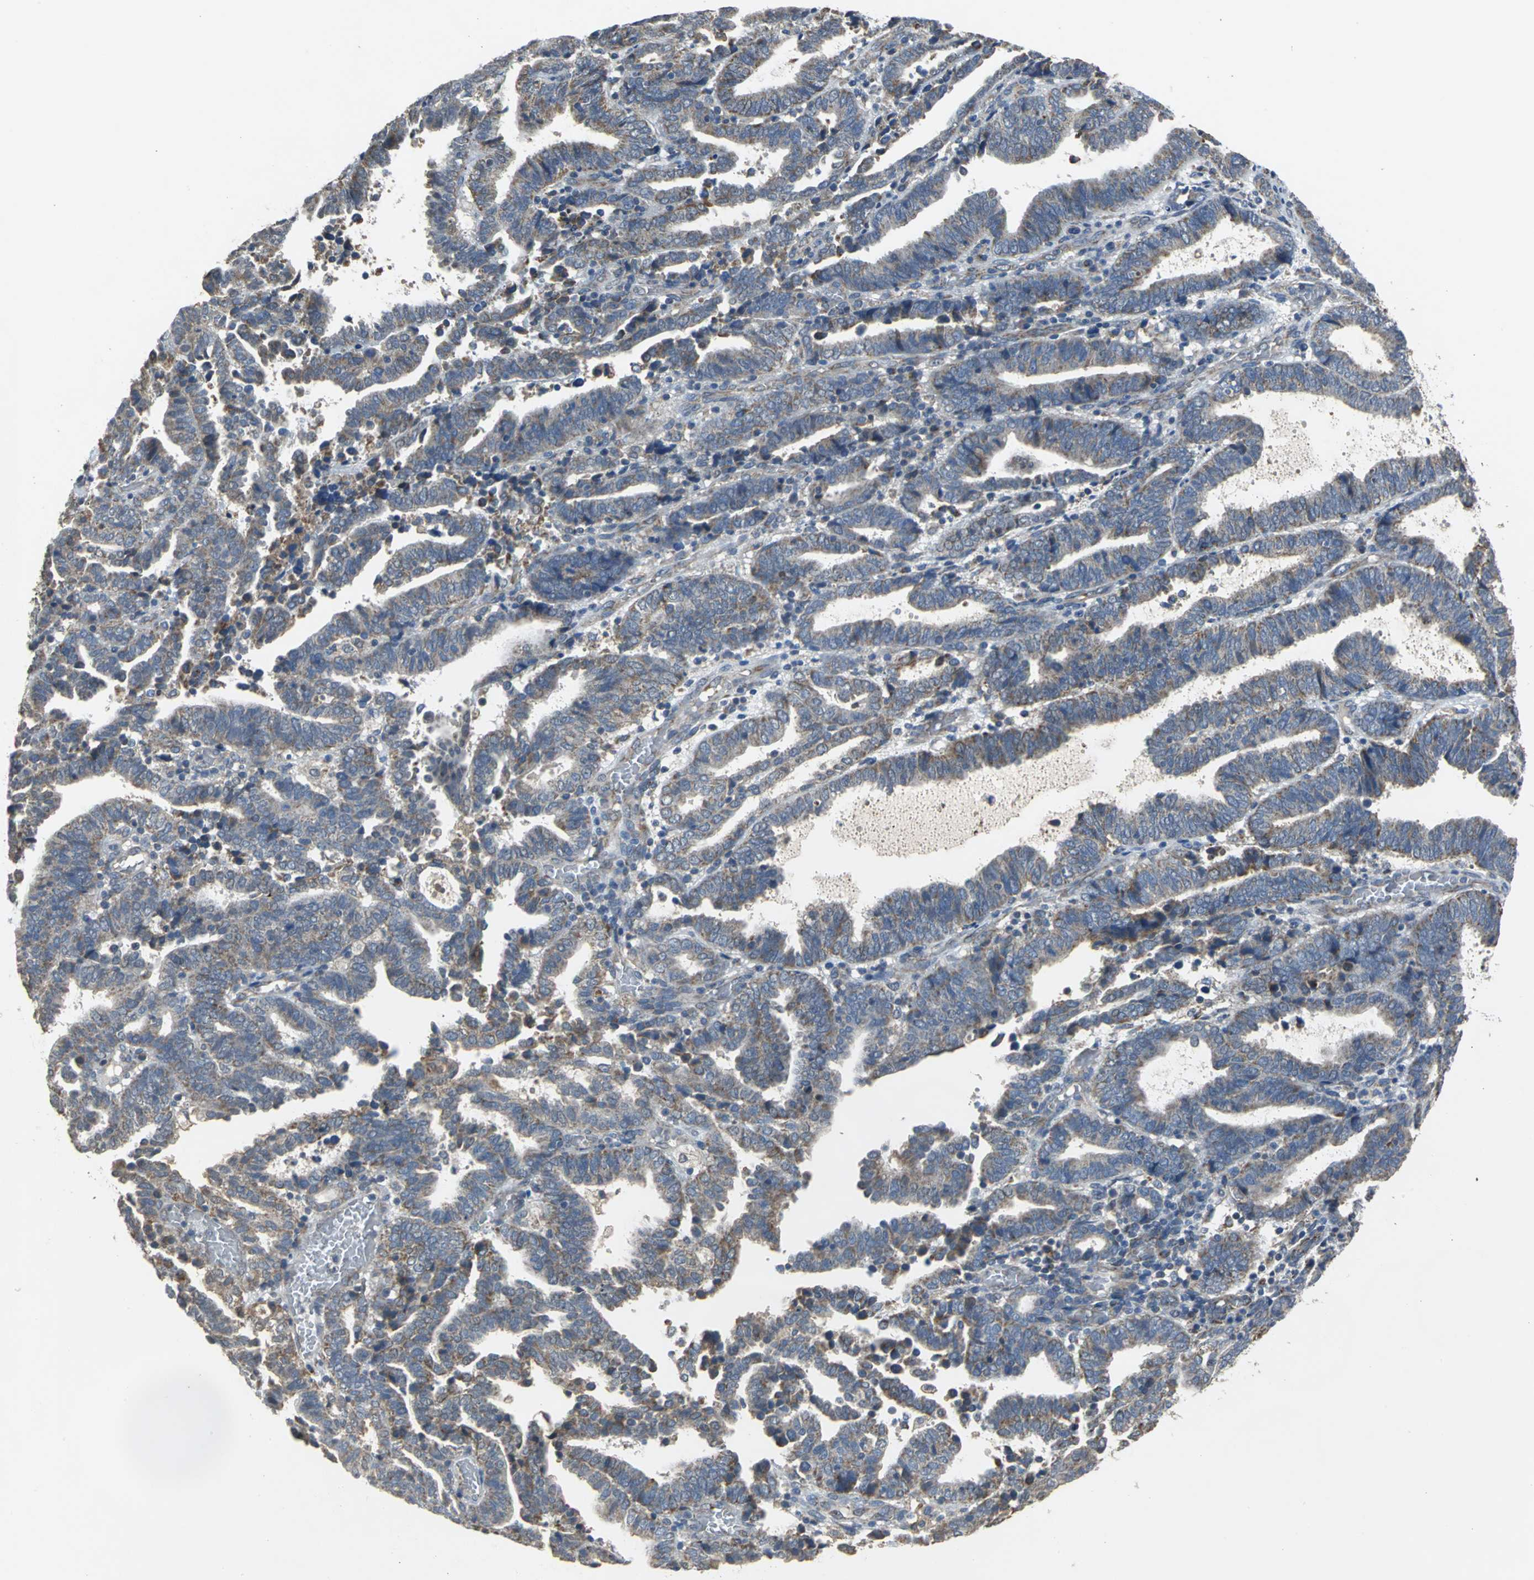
{"staining": {"intensity": "moderate", "quantity": "25%-75%", "location": "cytoplasmic/membranous"}, "tissue": "endometrial cancer", "cell_type": "Tumor cells", "image_type": "cancer", "snomed": [{"axis": "morphology", "description": "Adenocarcinoma, NOS"}, {"axis": "topography", "description": "Uterus"}], "caption": "IHC (DAB (3,3'-diaminobenzidine)) staining of human endometrial adenocarcinoma demonstrates moderate cytoplasmic/membranous protein expression in approximately 25%-75% of tumor cells.", "gene": "NDUFB5", "patient": {"sex": "female", "age": 83}}